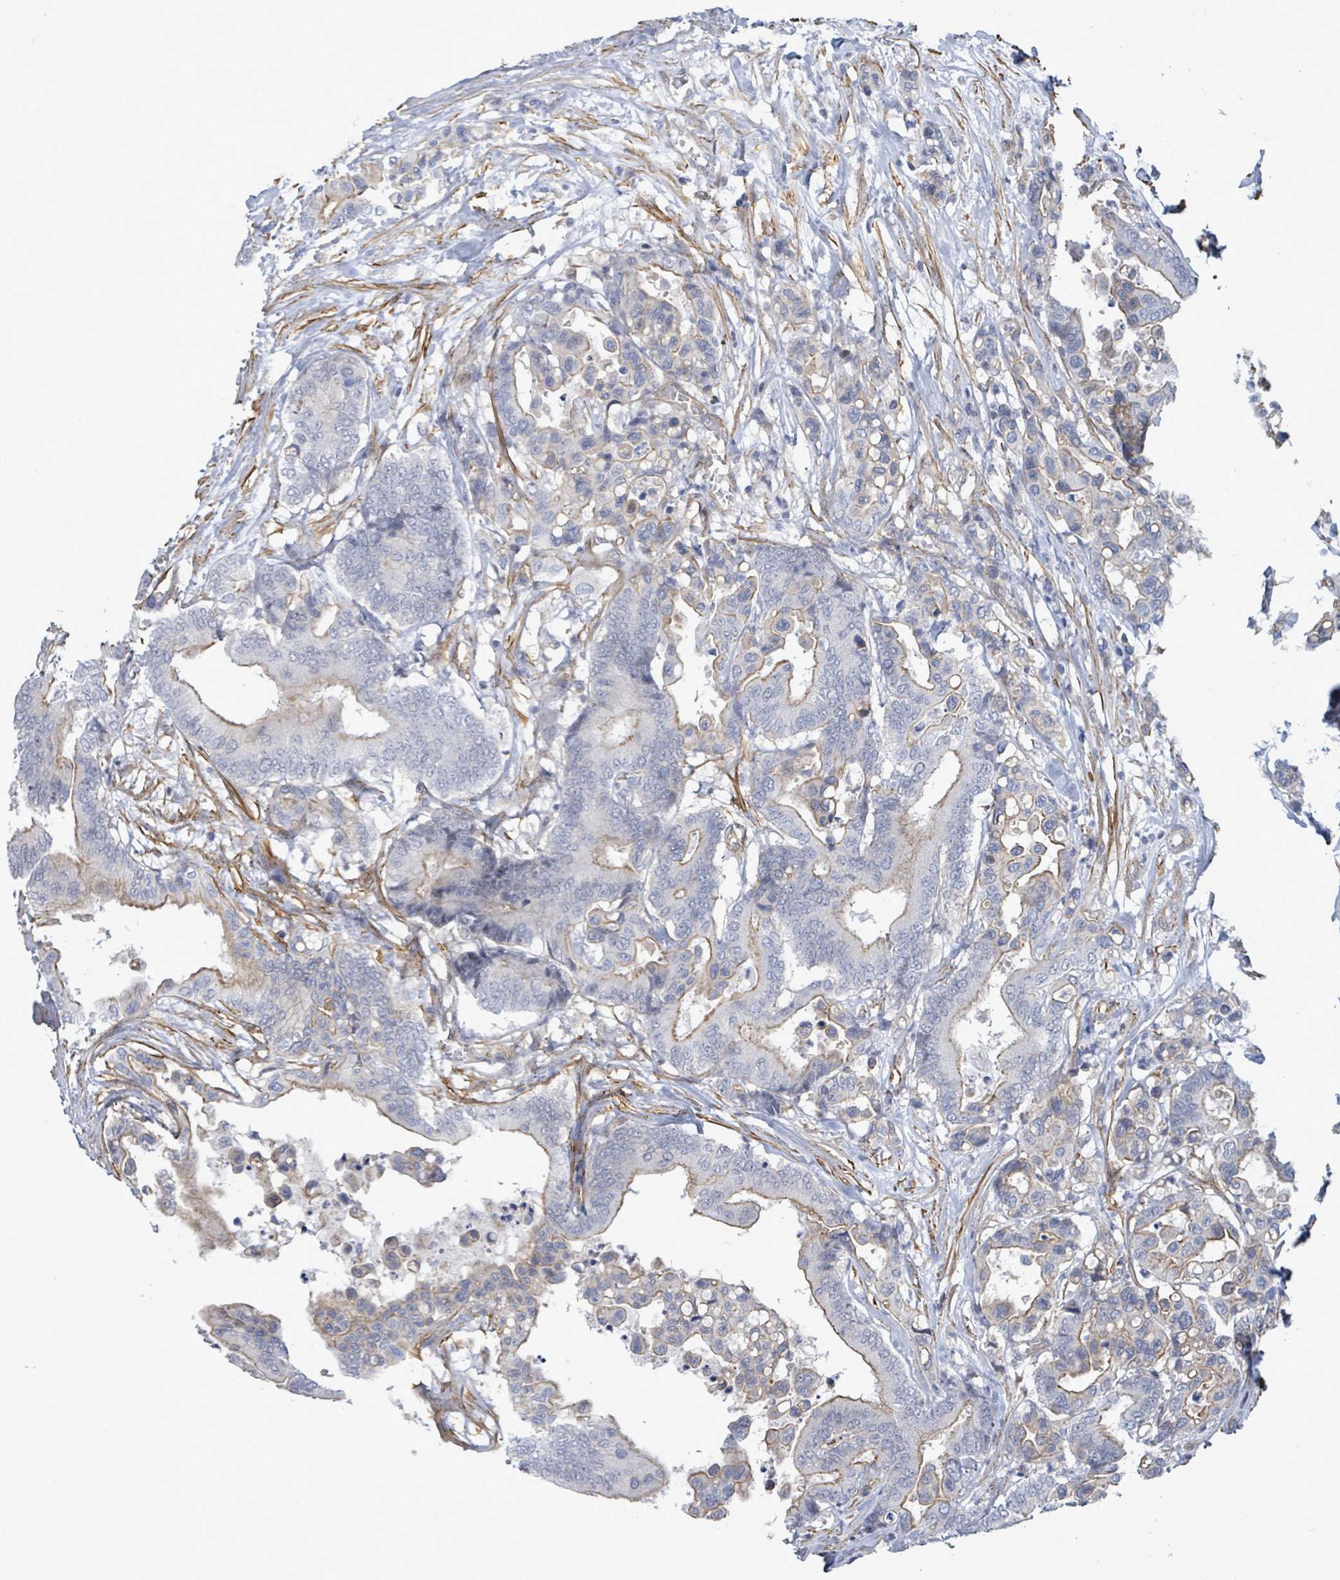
{"staining": {"intensity": "moderate", "quantity": "<25%", "location": "cytoplasmic/membranous"}, "tissue": "colorectal cancer", "cell_type": "Tumor cells", "image_type": "cancer", "snomed": [{"axis": "morphology", "description": "Normal tissue, NOS"}, {"axis": "morphology", "description": "Adenocarcinoma, NOS"}, {"axis": "topography", "description": "Colon"}], "caption": "Colorectal cancer (adenocarcinoma) stained with DAB immunohistochemistry (IHC) exhibits low levels of moderate cytoplasmic/membranous staining in about <25% of tumor cells.", "gene": "DMRTC1B", "patient": {"sex": "male", "age": 82}}